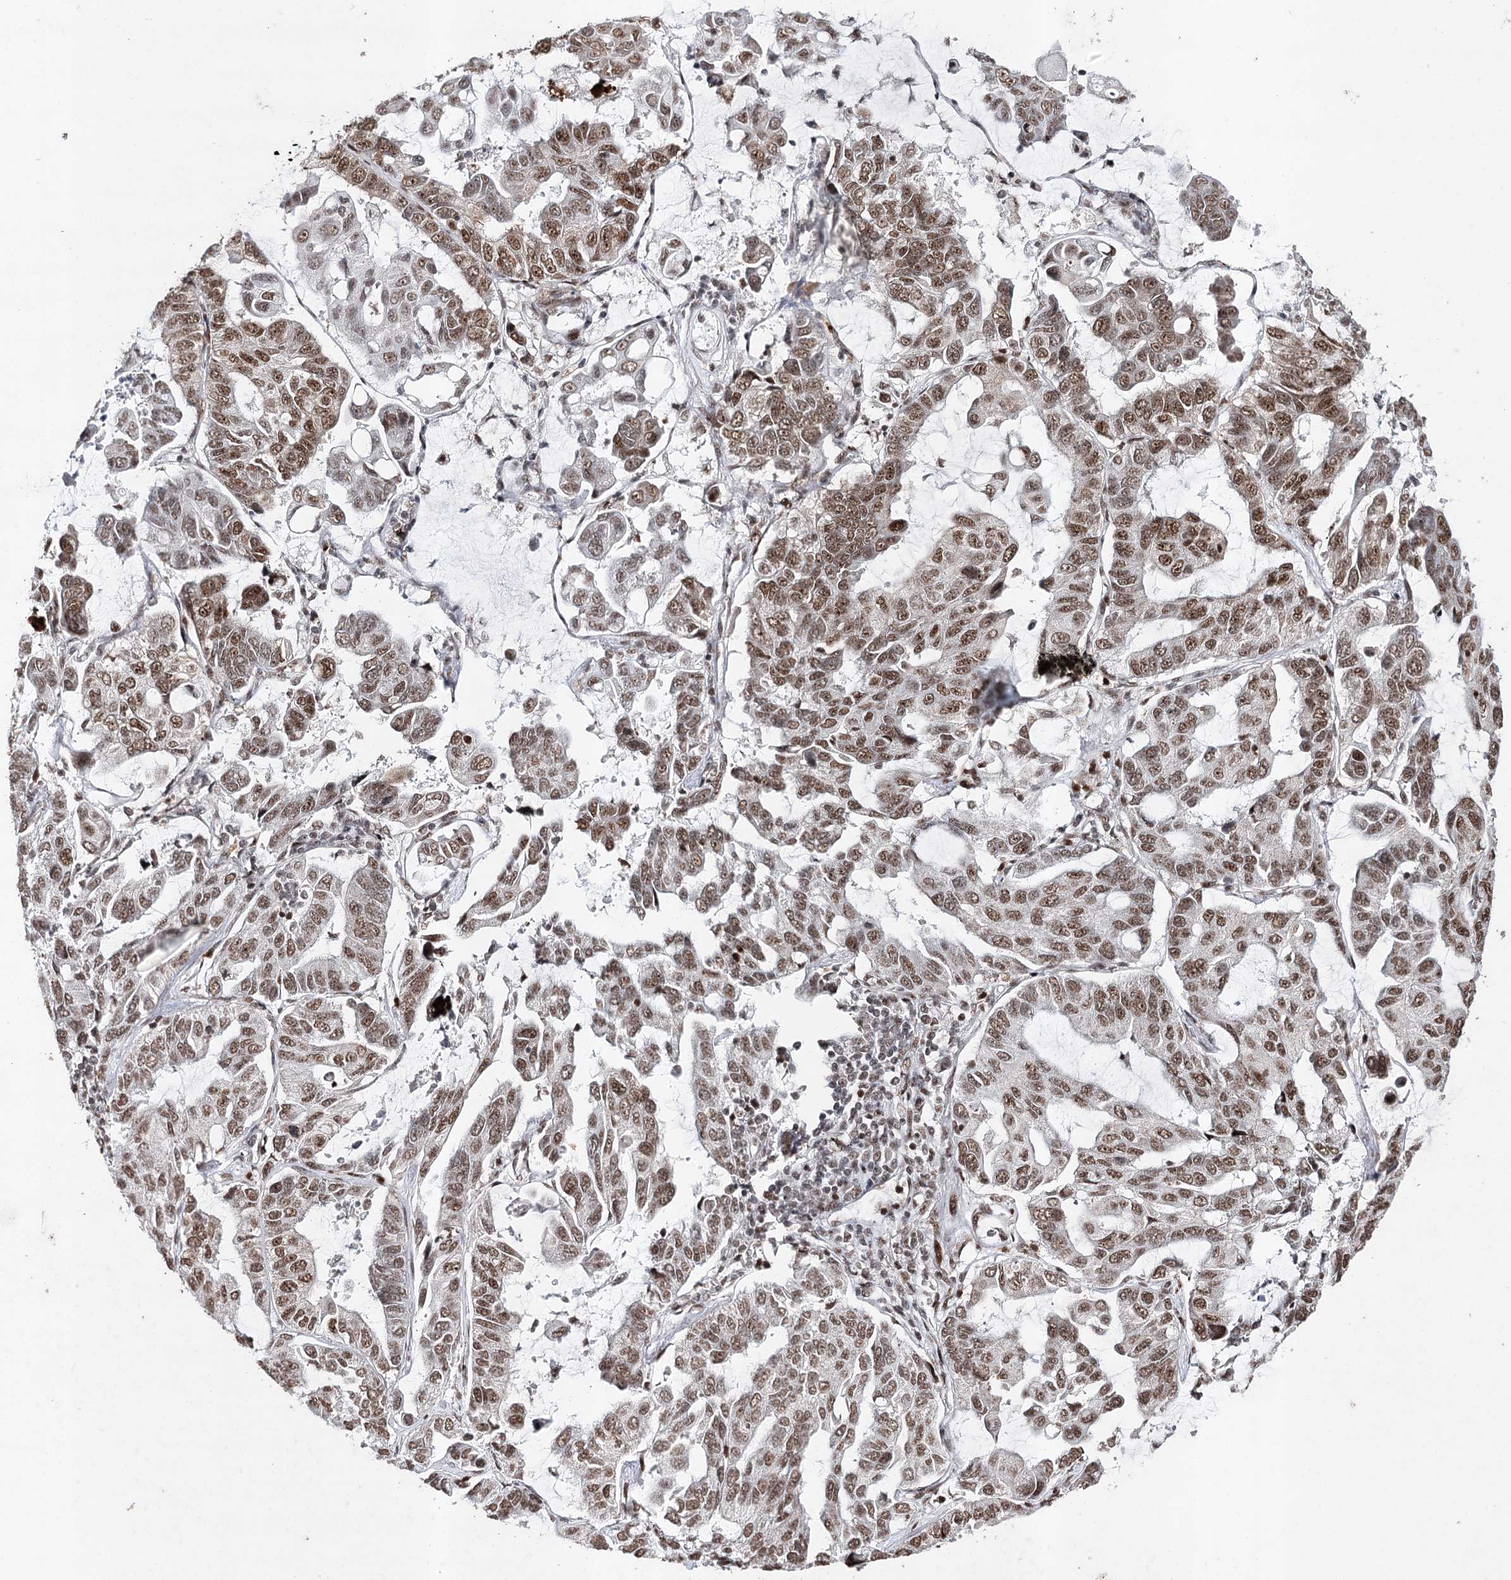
{"staining": {"intensity": "moderate", "quantity": ">75%", "location": "nuclear"}, "tissue": "lung cancer", "cell_type": "Tumor cells", "image_type": "cancer", "snomed": [{"axis": "morphology", "description": "Adenocarcinoma, NOS"}, {"axis": "topography", "description": "Lung"}], "caption": "Tumor cells show medium levels of moderate nuclear expression in about >75% of cells in human lung adenocarcinoma. (Brightfield microscopy of DAB IHC at high magnification).", "gene": "PDCD4", "patient": {"sex": "male", "age": 64}}